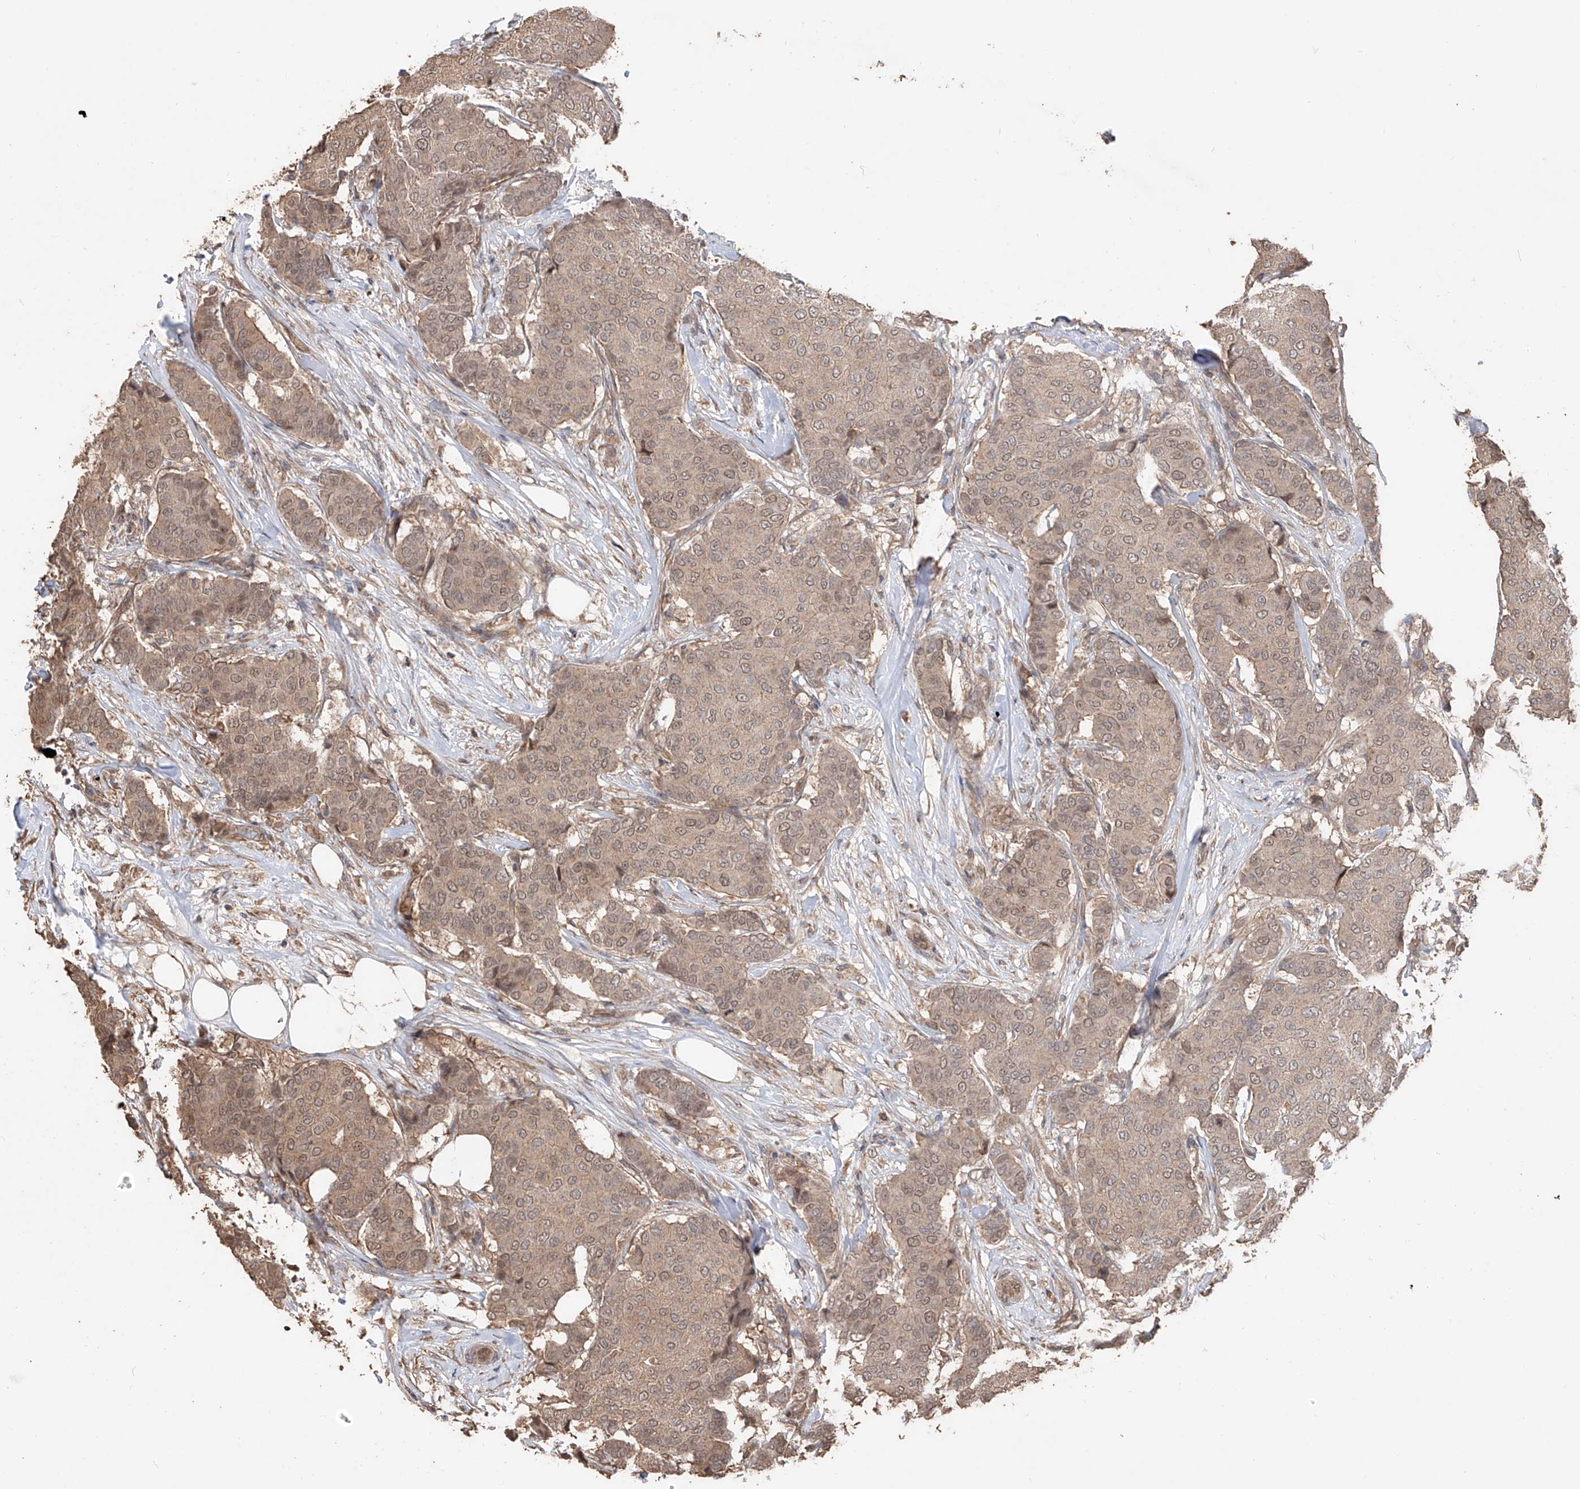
{"staining": {"intensity": "weak", "quantity": ">75%", "location": "cytoplasmic/membranous,nuclear"}, "tissue": "breast cancer", "cell_type": "Tumor cells", "image_type": "cancer", "snomed": [{"axis": "morphology", "description": "Duct carcinoma"}, {"axis": "topography", "description": "Breast"}], "caption": "Immunohistochemical staining of human breast cancer (intraductal carcinoma) demonstrates weak cytoplasmic/membranous and nuclear protein positivity in approximately >75% of tumor cells. (DAB (3,3'-diaminobenzidine) IHC with brightfield microscopy, high magnification).", "gene": "FAM135A", "patient": {"sex": "female", "age": 75}}